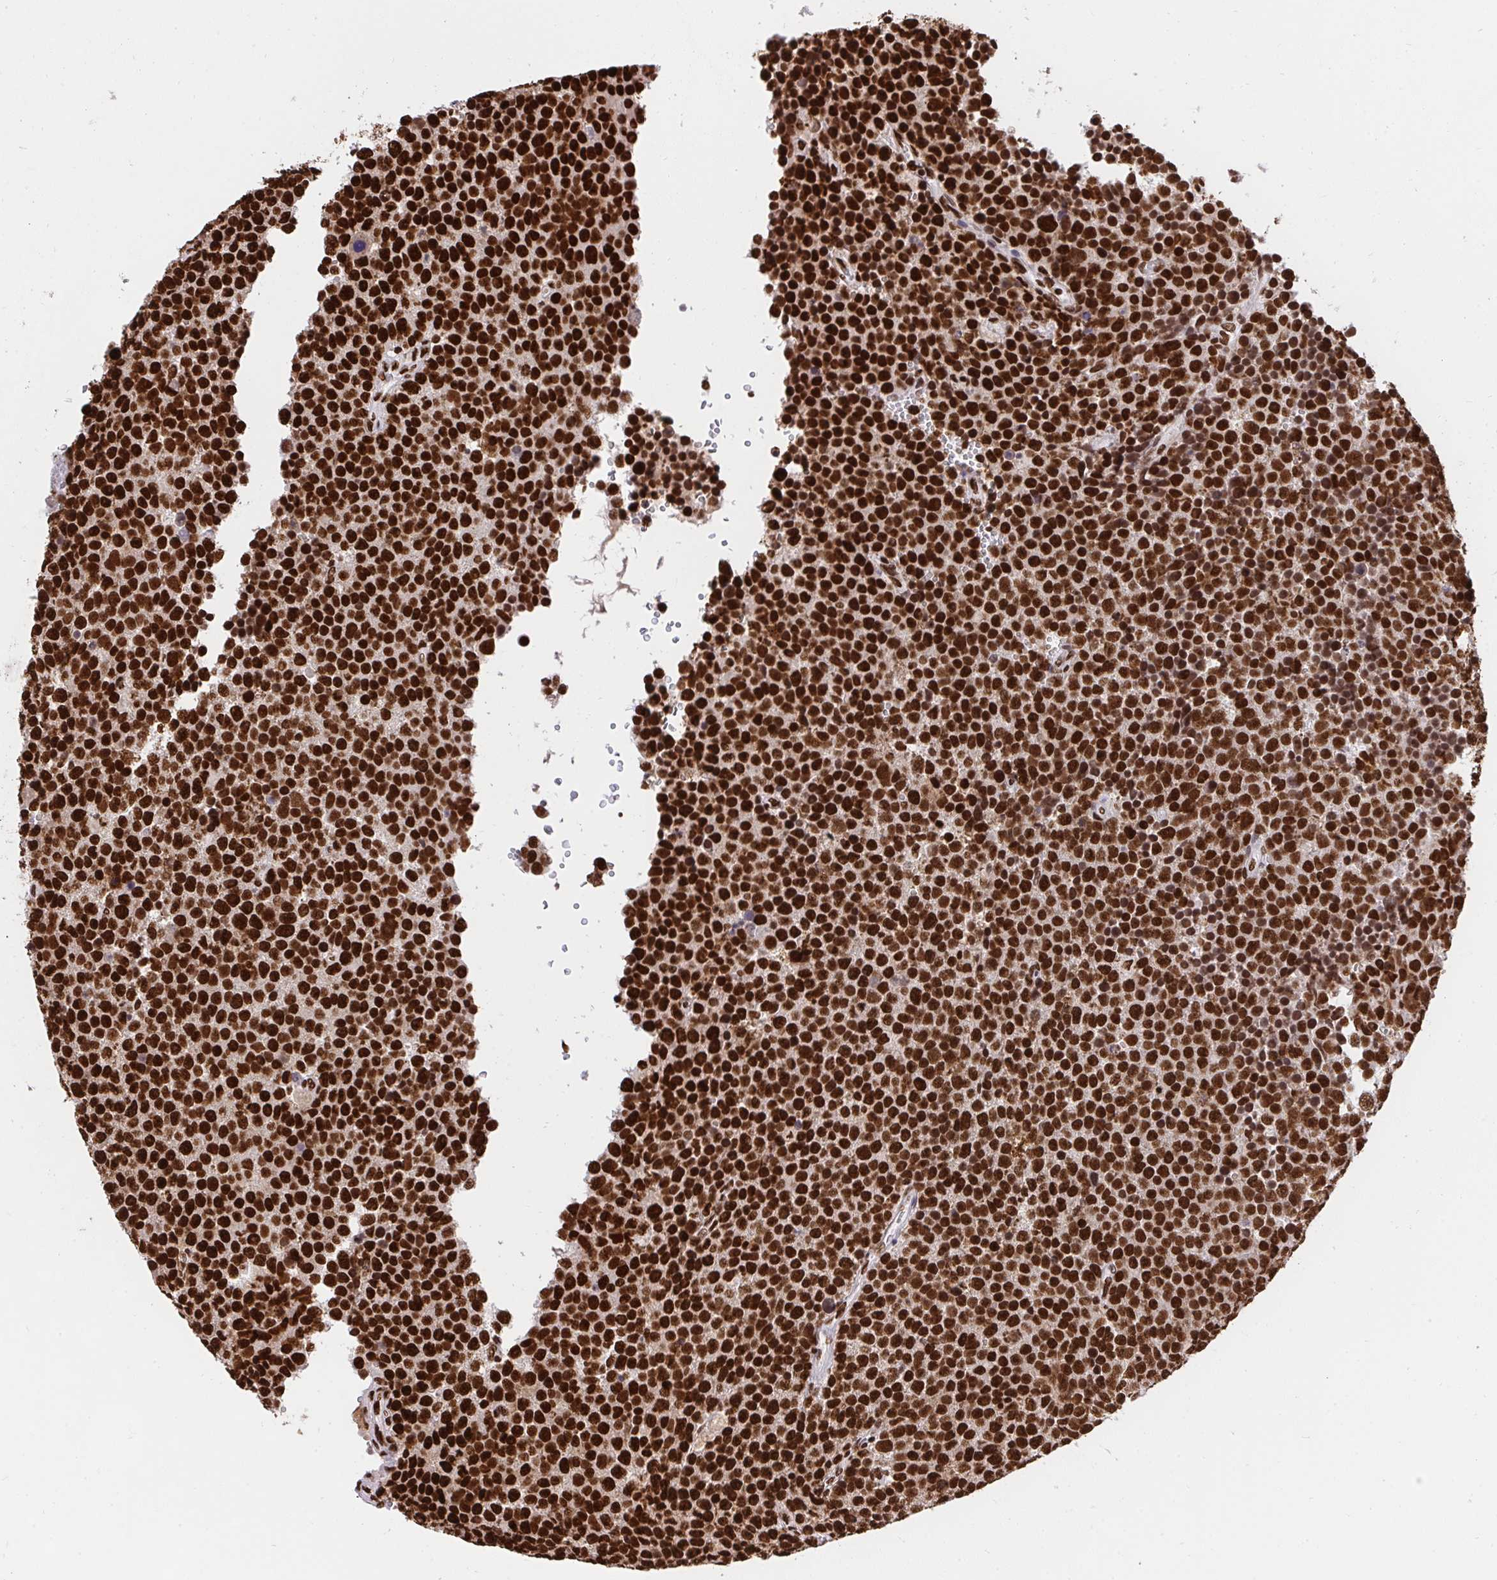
{"staining": {"intensity": "strong", "quantity": ">75%", "location": "nuclear"}, "tissue": "testis cancer", "cell_type": "Tumor cells", "image_type": "cancer", "snomed": [{"axis": "morphology", "description": "Seminoma, NOS"}, {"axis": "topography", "description": "Testis"}], "caption": "This is a micrograph of IHC staining of testis seminoma, which shows strong positivity in the nuclear of tumor cells.", "gene": "HNRNPL", "patient": {"sex": "male", "age": 71}}